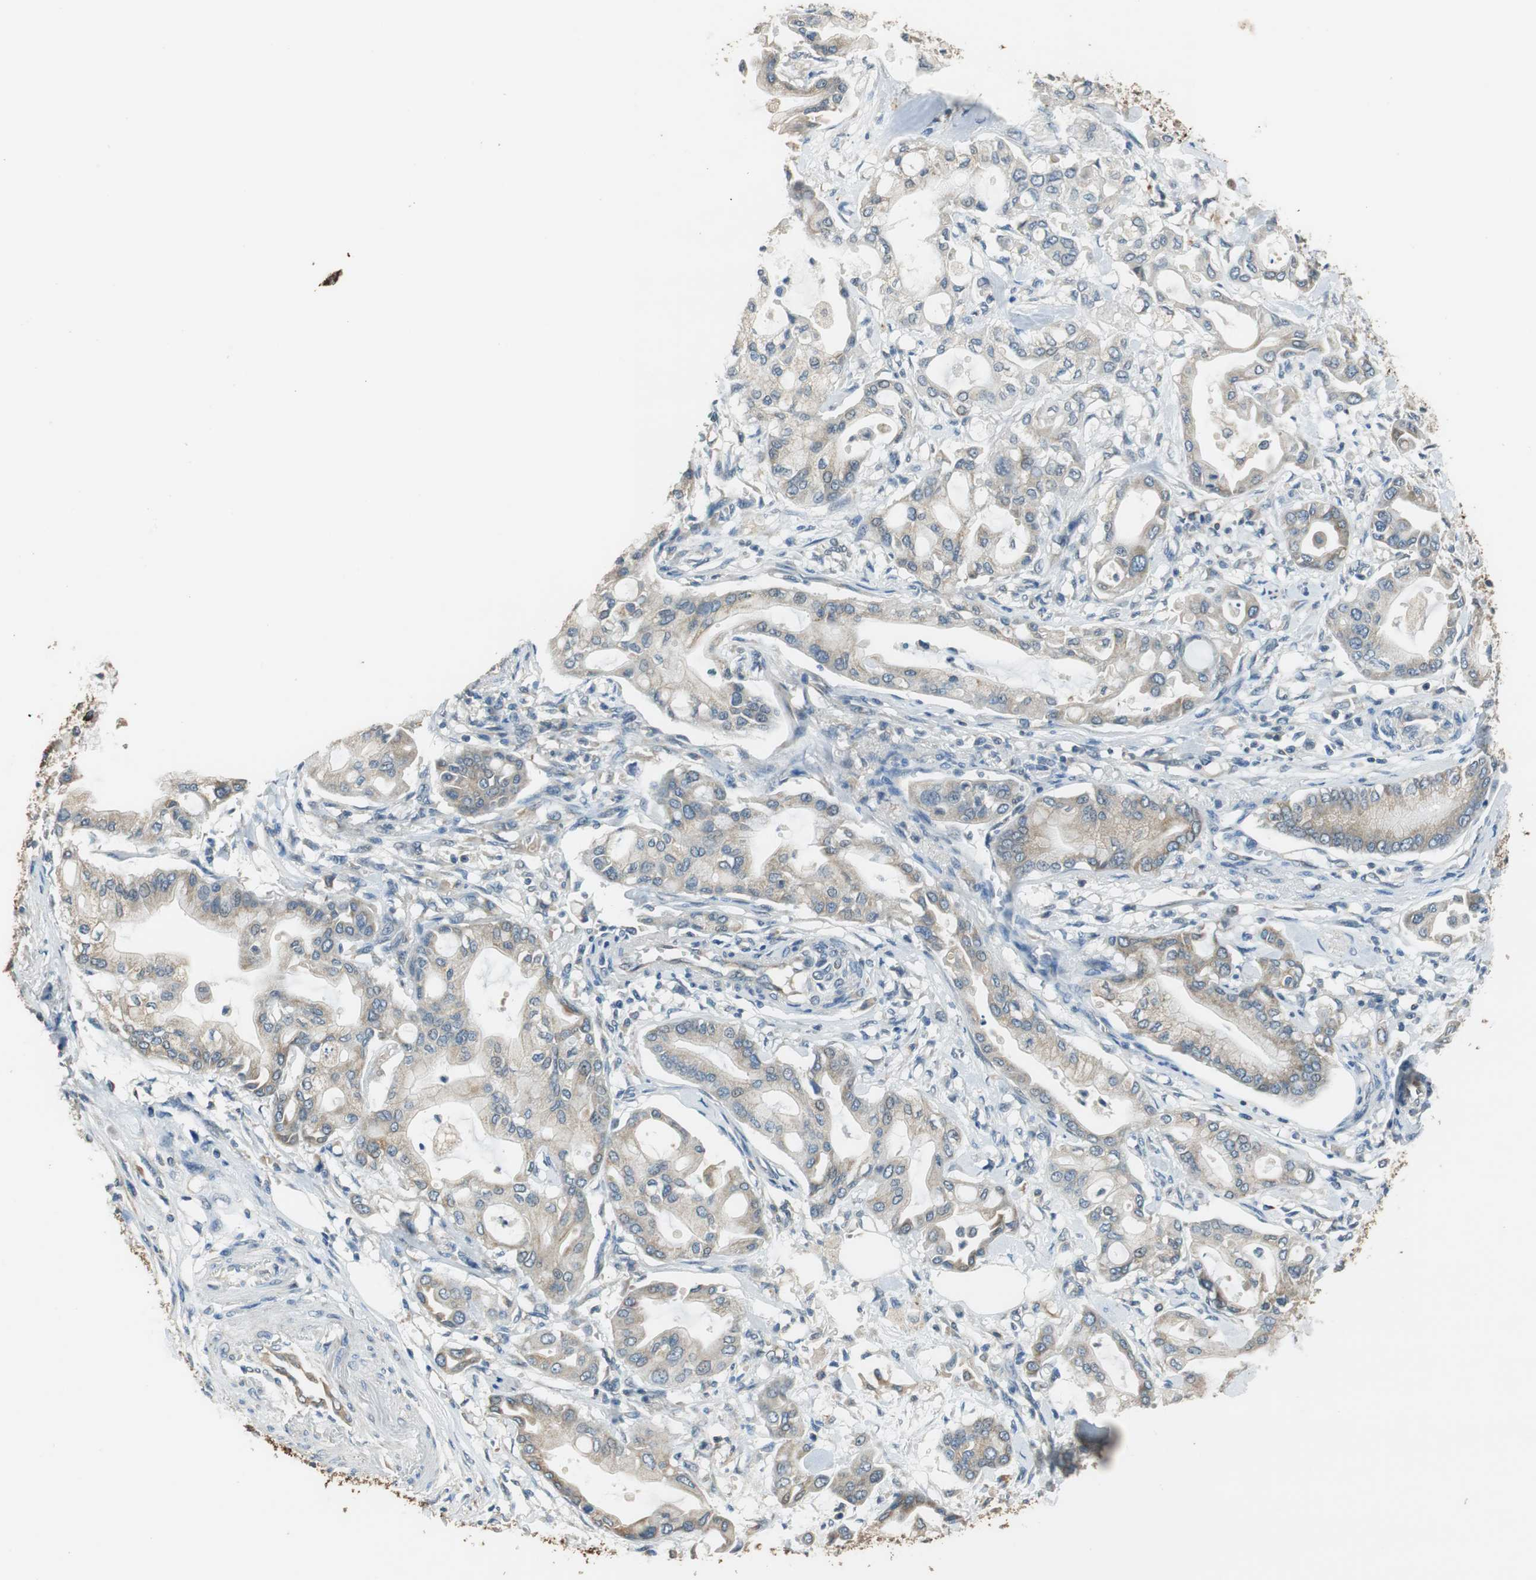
{"staining": {"intensity": "weak", "quantity": "25%-75%", "location": "cytoplasmic/membranous"}, "tissue": "pancreatic cancer", "cell_type": "Tumor cells", "image_type": "cancer", "snomed": [{"axis": "morphology", "description": "Adenocarcinoma, NOS"}, {"axis": "morphology", "description": "Adenocarcinoma, metastatic, NOS"}, {"axis": "topography", "description": "Lymph node"}, {"axis": "topography", "description": "Pancreas"}, {"axis": "topography", "description": "Duodenum"}], "caption": "Immunohistochemistry (IHC) of human pancreatic adenocarcinoma demonstrates low levels of weak cytoplasmic/membranous staining in approximately 25%-75% of tumor cells.", "gene": "ALDH4A1", "patient": {"sex": "female", "age": 64}}